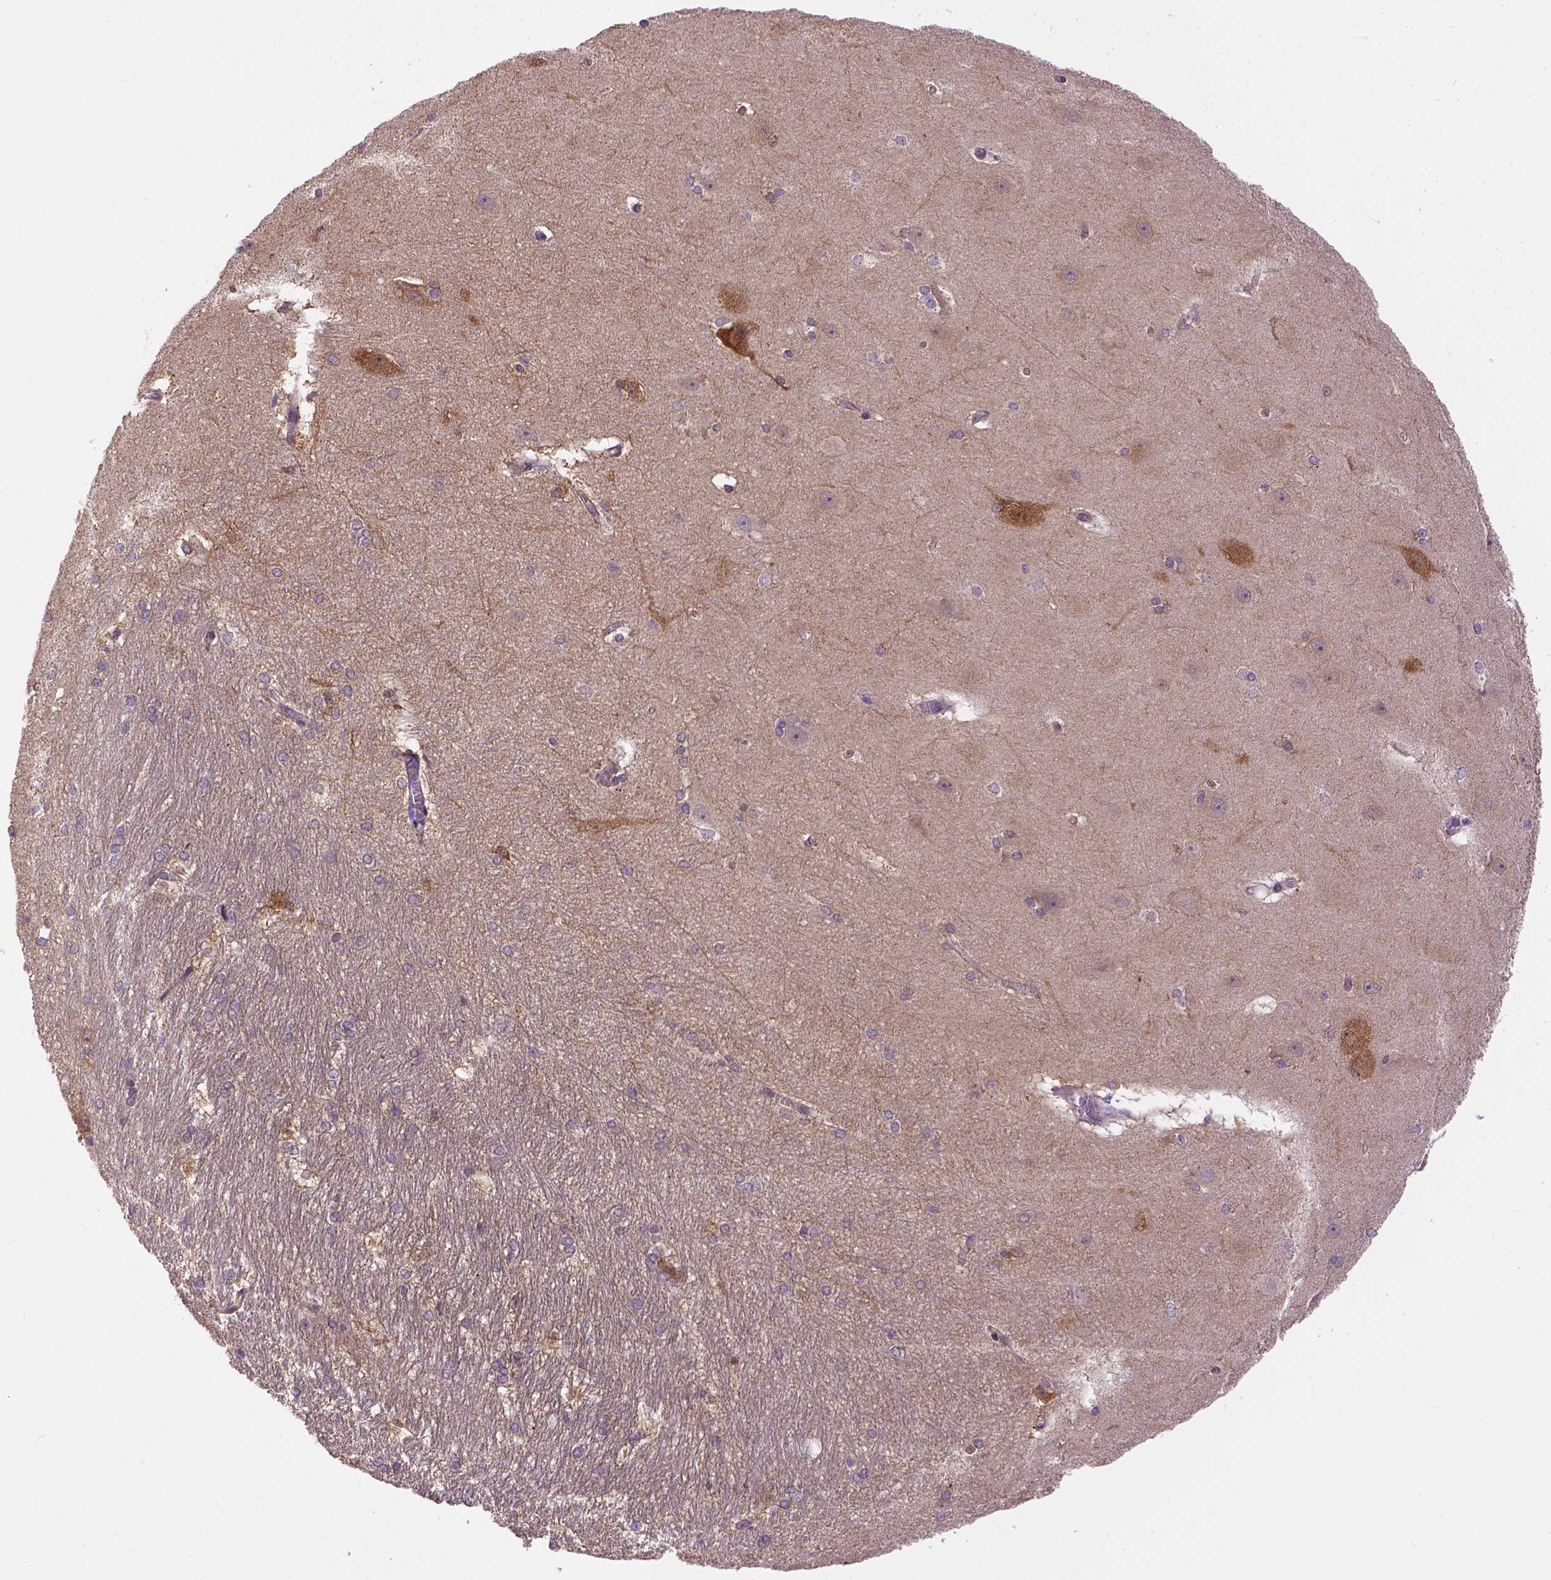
{"staining": {"intensity": "moderate", "quantity": "<25%", "location": "nuclear"}, "tissue": "hippocampus", "cell_type": "Glial cells", "image_type": "normal", "snomed": [{"axis": "morphology", "description": "Normal tissue, NOS"}, {"axis": "topography", "description": "Cerebral cortex"}, {"axis": "topography", "description": "Hippocampus"}], "caption": "Approximately <25% of glial cells in unremarkable human hippocampus reveal moderate nuclear protein positivity as visualized by brown immunohistochemical staining.", "gene": "KAZN", "patient": {"sex": "female", "age": 19}}